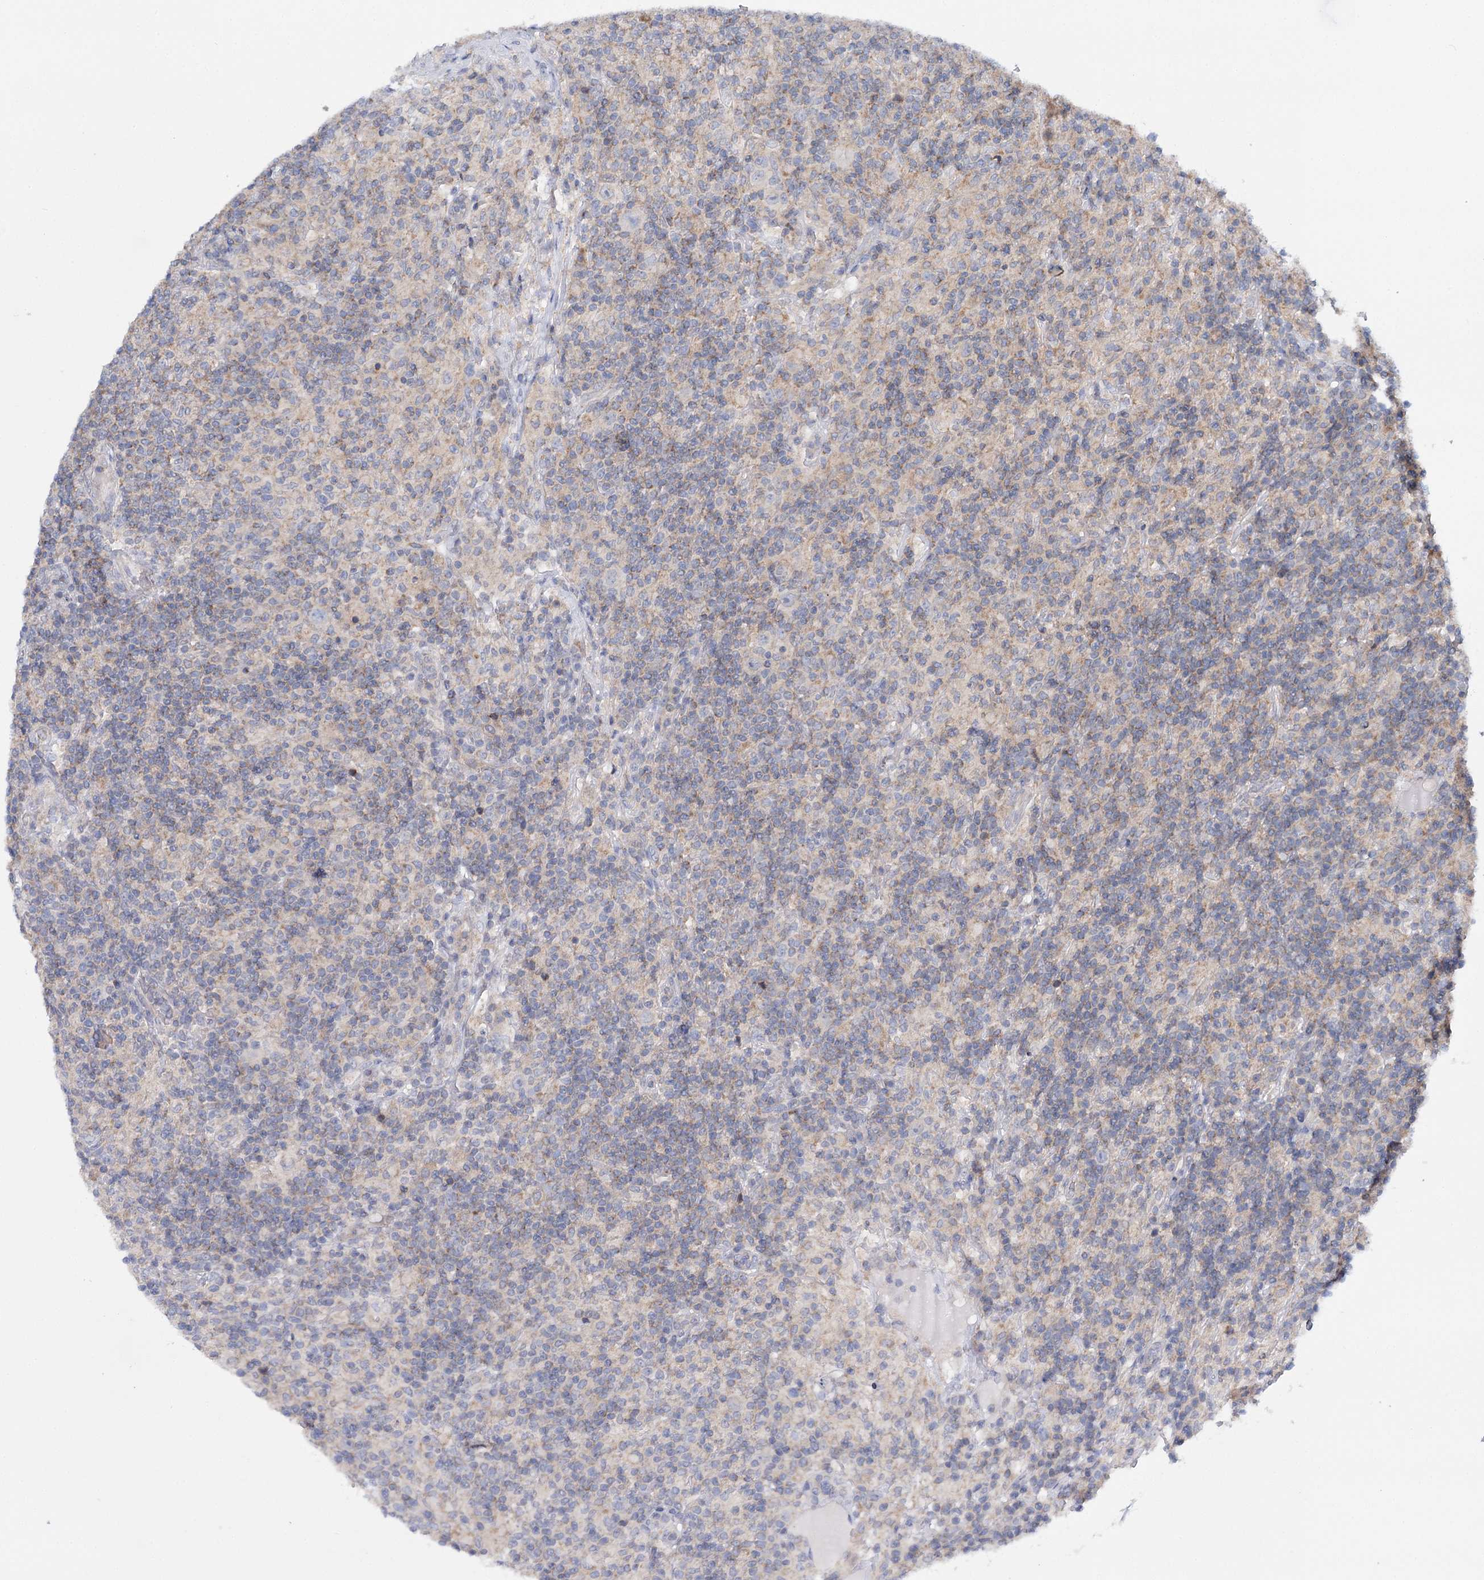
{"staining": {"intensity": "negative", "quantity": "none", "location": "none"}, "tissue": "lymphoma", "cell_type": "Tumor cells", "image_type": "cancer", "snomed": [{"axis": "morphology", "description": "Hodgkin's disease, NOS"}, {"axis": "topography", "description": "Lymph node"}], "caption": "Tumor cells show no significant protein positivity in lymphoma.", "gene": "CFAP46", "patient": {"sex": "male", "age": 70}}